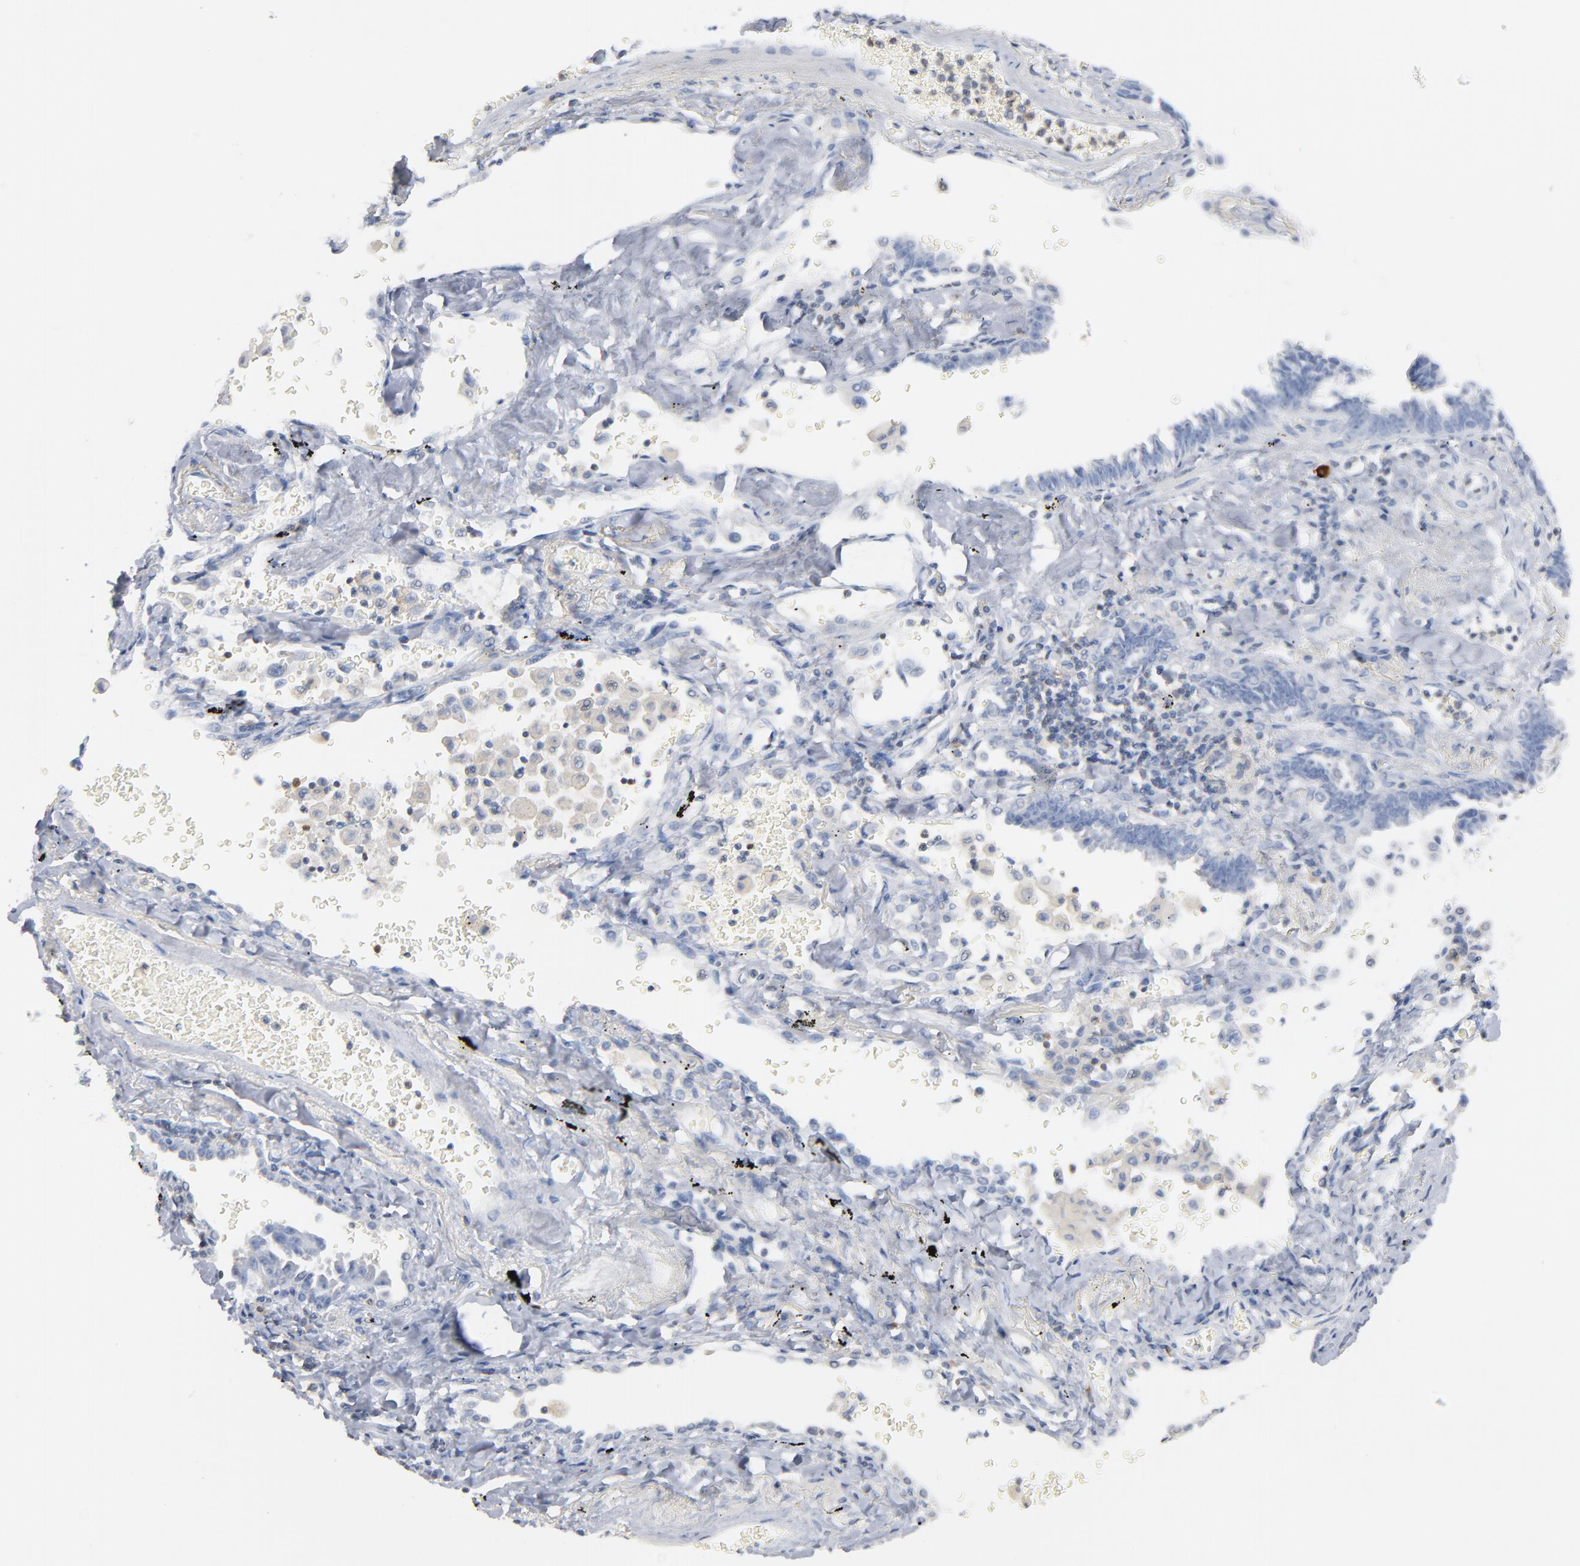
{"staining": {"intensity": "negative", "quantity": "none", "location": "none"}, "tissue": "lung cancer", "cell_type": "Tumor cells", "image_type": "cancer", "snomed": [{"axis": "morphology", "description": "Adenocarcinoma, NOS"}, {"axis": "topography", "description": "Lung"}], "caption": "A micrograph of human lung adenocarcinoma is negative for staining in tumor cells. Nuclei are stained in blue.", "gene": "PTK2B", "patient": {"sex": "female", "age": 64}}